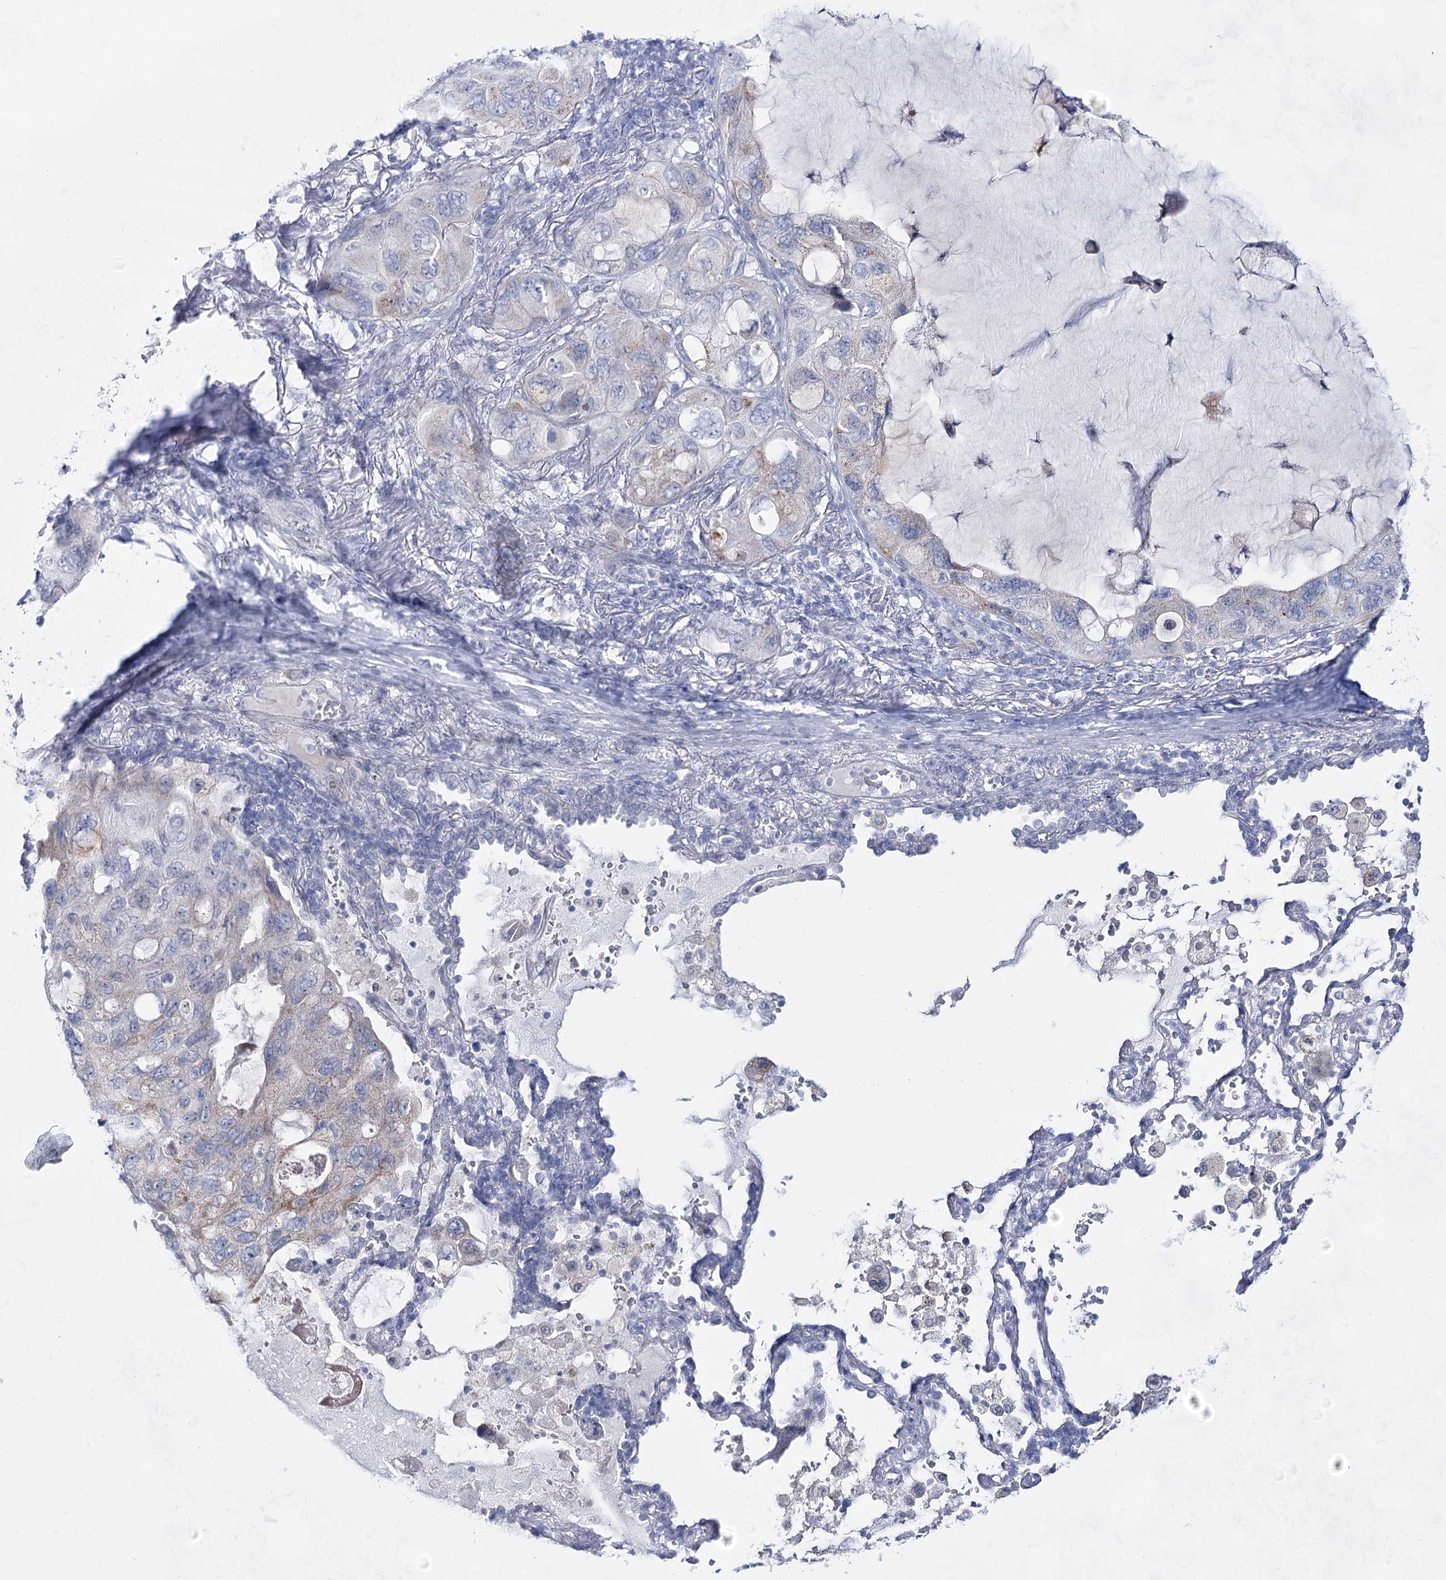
{"staining": {"intensity": "weak", "quantity": "<25%", "location": "cytoplasmic/membranous"}, "tissue": "lung cancer", "cell_type": "Tumor cells", "image_type": "cancer", "snomed": [{"axis": "morphology", "description": "Squamous cell carcinoma, NOS"}, {"axis": "topography", "description": "Lung"}], "caption": "This histopathology image is of squamous cell carcinoma (lung) stained with immunohistochemistry (IHC) to label a protein in brown with the nuclei are counter-stained blue. There is no expression in tumor cells. The staining is performed using DAB (3,3'-diaminobenzidine) brown chromogen with nuclei counter-stained in using hematoxylin.", "gene": "BPHL", "patient": {"sex": "female", "age": 73}}